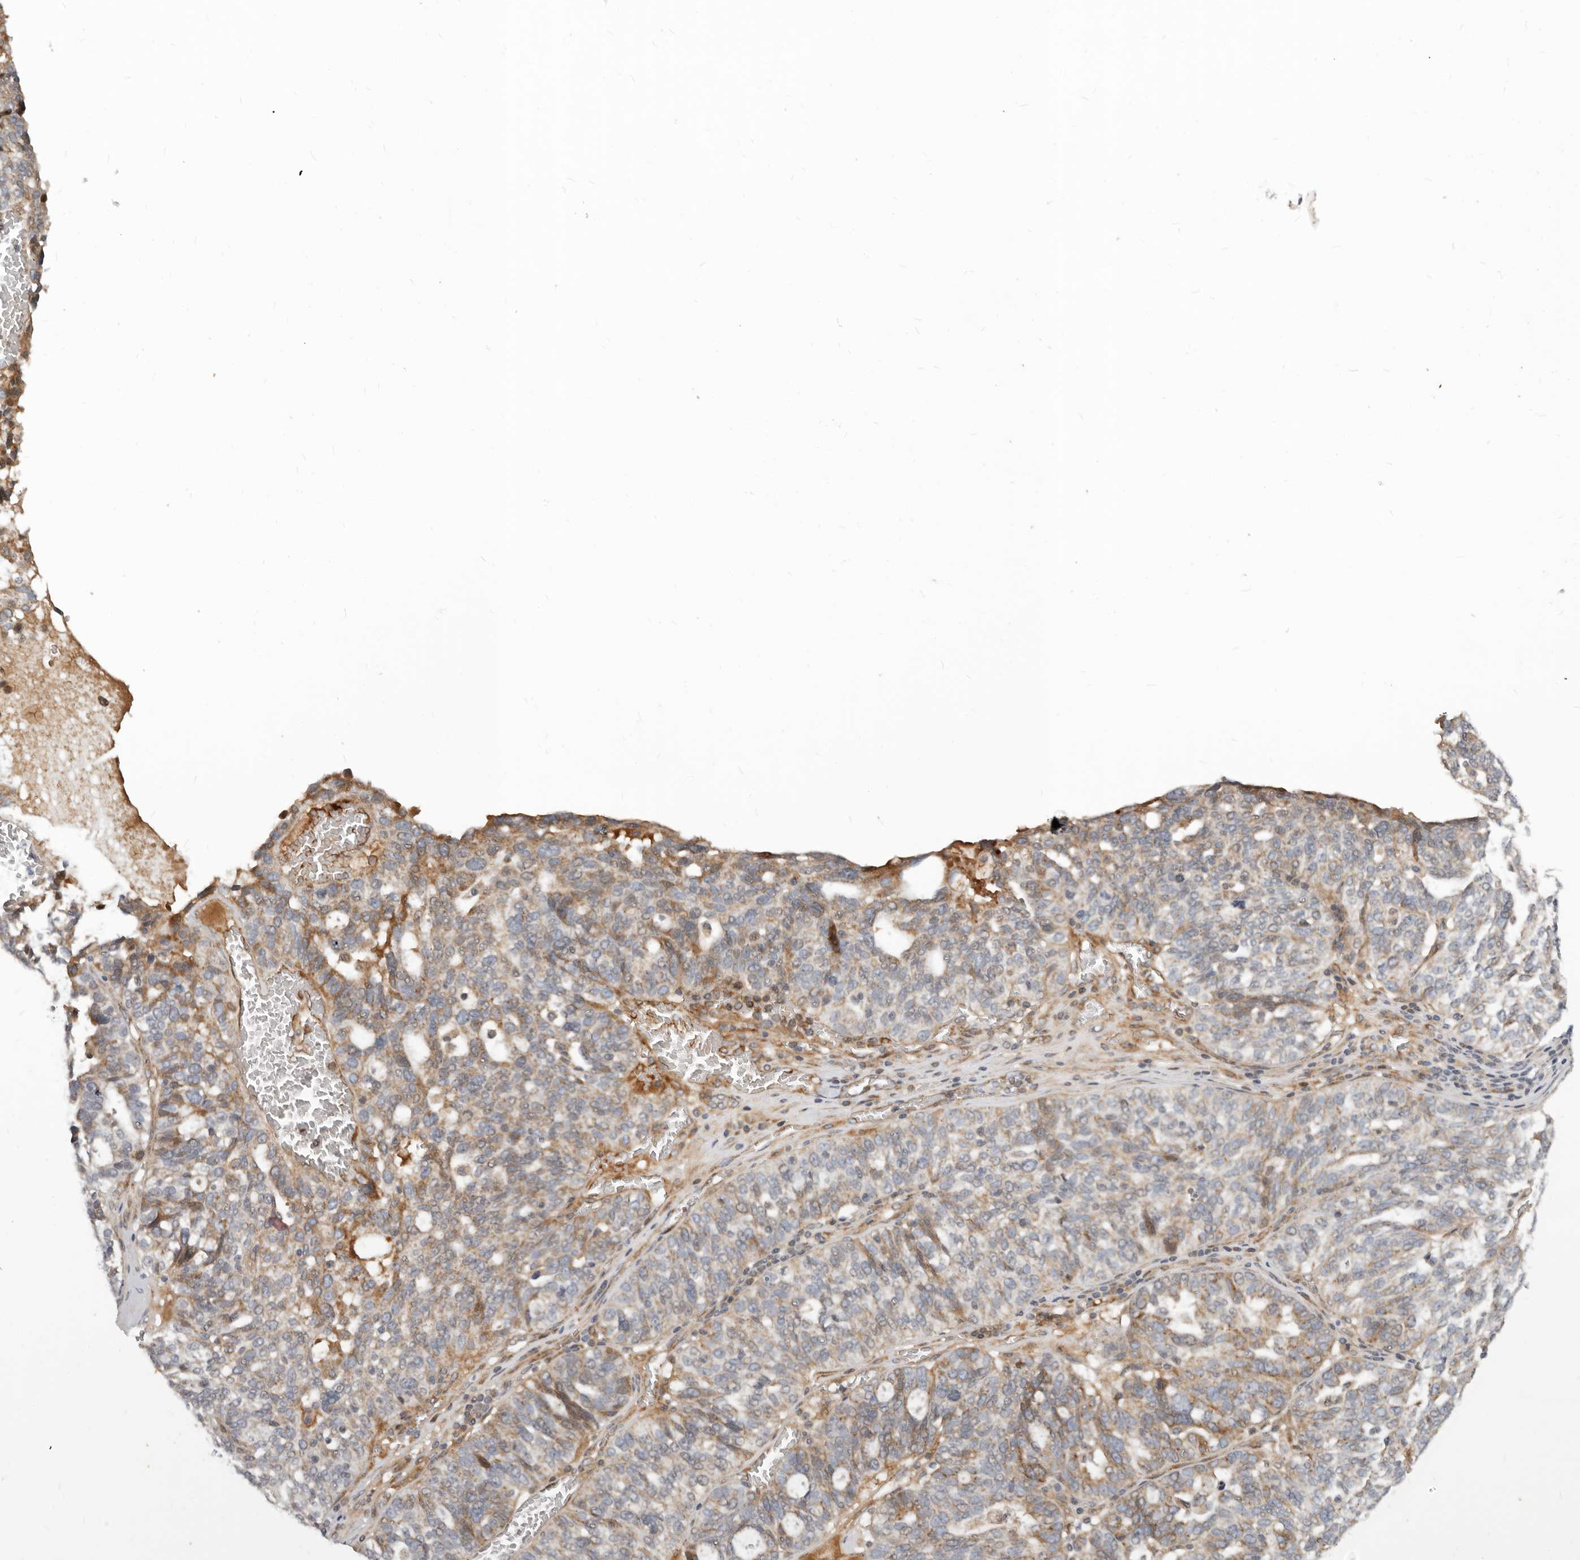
{"staining": {"intensity": "moderate", "quantity": "<25%", "location": "cytoplasmic/membranous"}, "tissue": "ovarian cancer", "cell_type": "Tumor cells", "image_type": "cancer", "snomed": [{"axis": "morphology", "description": "Cystadenocarcinoma, serous, NOS"}, {"axis": "topography", "description": "Ovary"}], "caption": "Immunohistochemical staining of serous cystadenocarcinoma (ovarian) displays moderate cytoplasmic/membranous protein positivity in approximately <25% of tumor cells. The staining is performed using DAB brown chromogen to label protein expression. The nuclei are counter-stained blue using hematoxylin.", "gene": "NPY4R", "patient": {"sex": "female", "age": 59}}